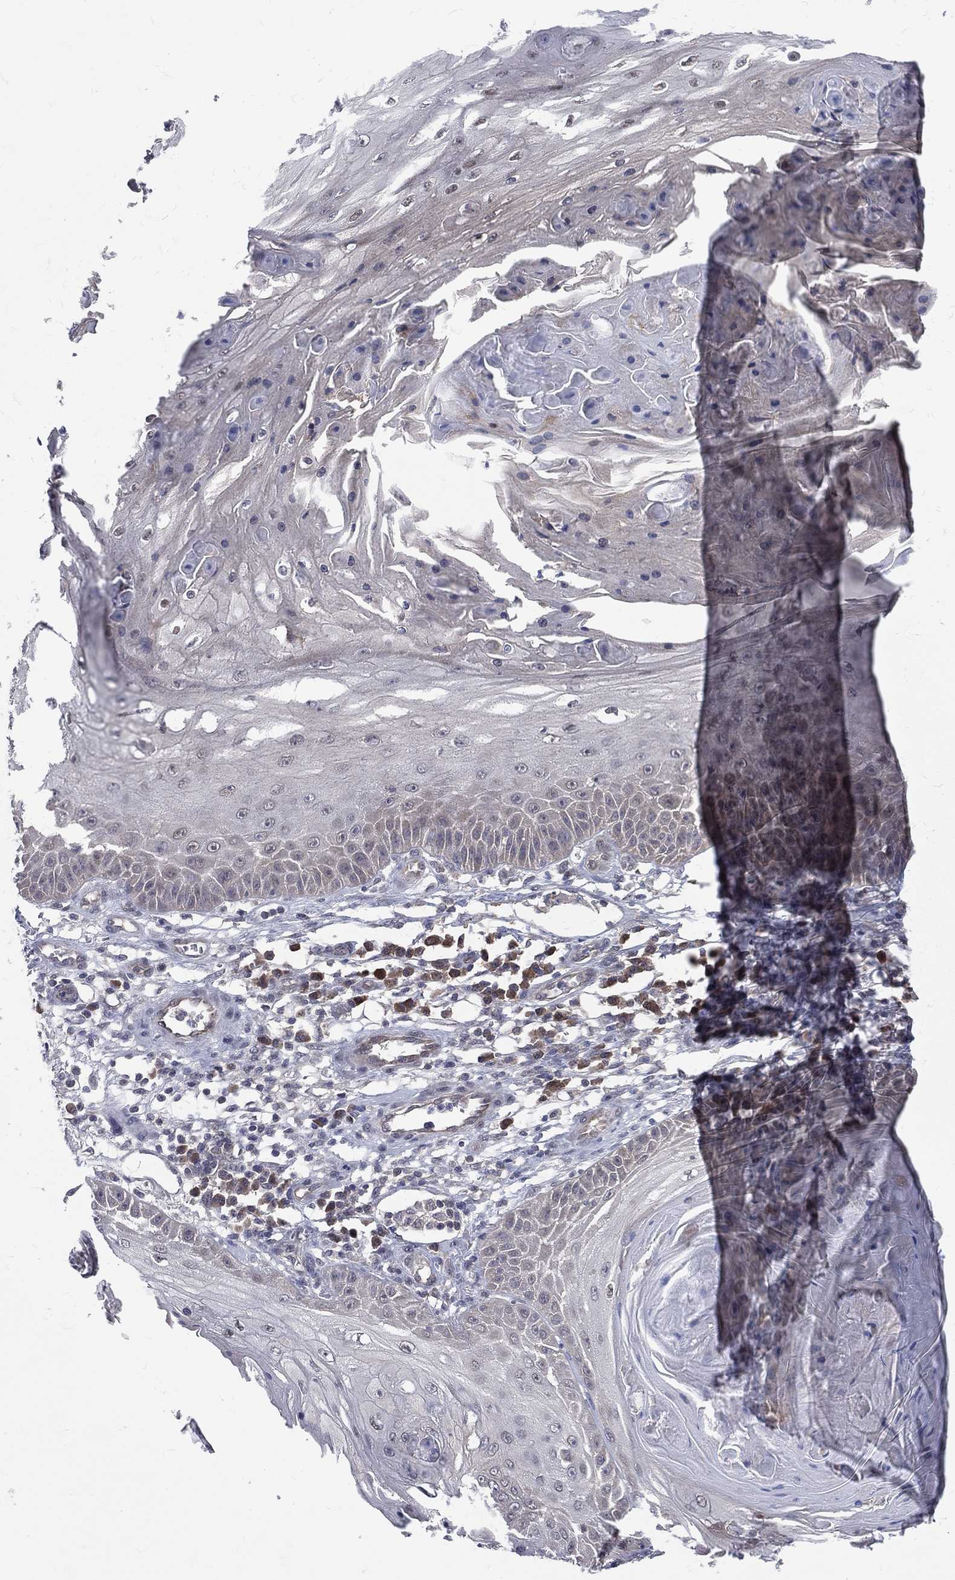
{"staining": {"intensity": "negative", "quantity": "none", "location": "none"}, "tissue": "skin cancer", "cell_type": "Tumor cells", "image_type": "cancer", "snomed": [{"axis": "morphology", "description": "Squamous cell carcinoma, NOS"}, {"axis": "topography", "description": "Skin"}], "caption": "Immunohistochemistry (IHC) of skin cancer shows no expression in tumor cells.", "gene": "DLG4", "patient": {"sex": "male", "age": 70}}